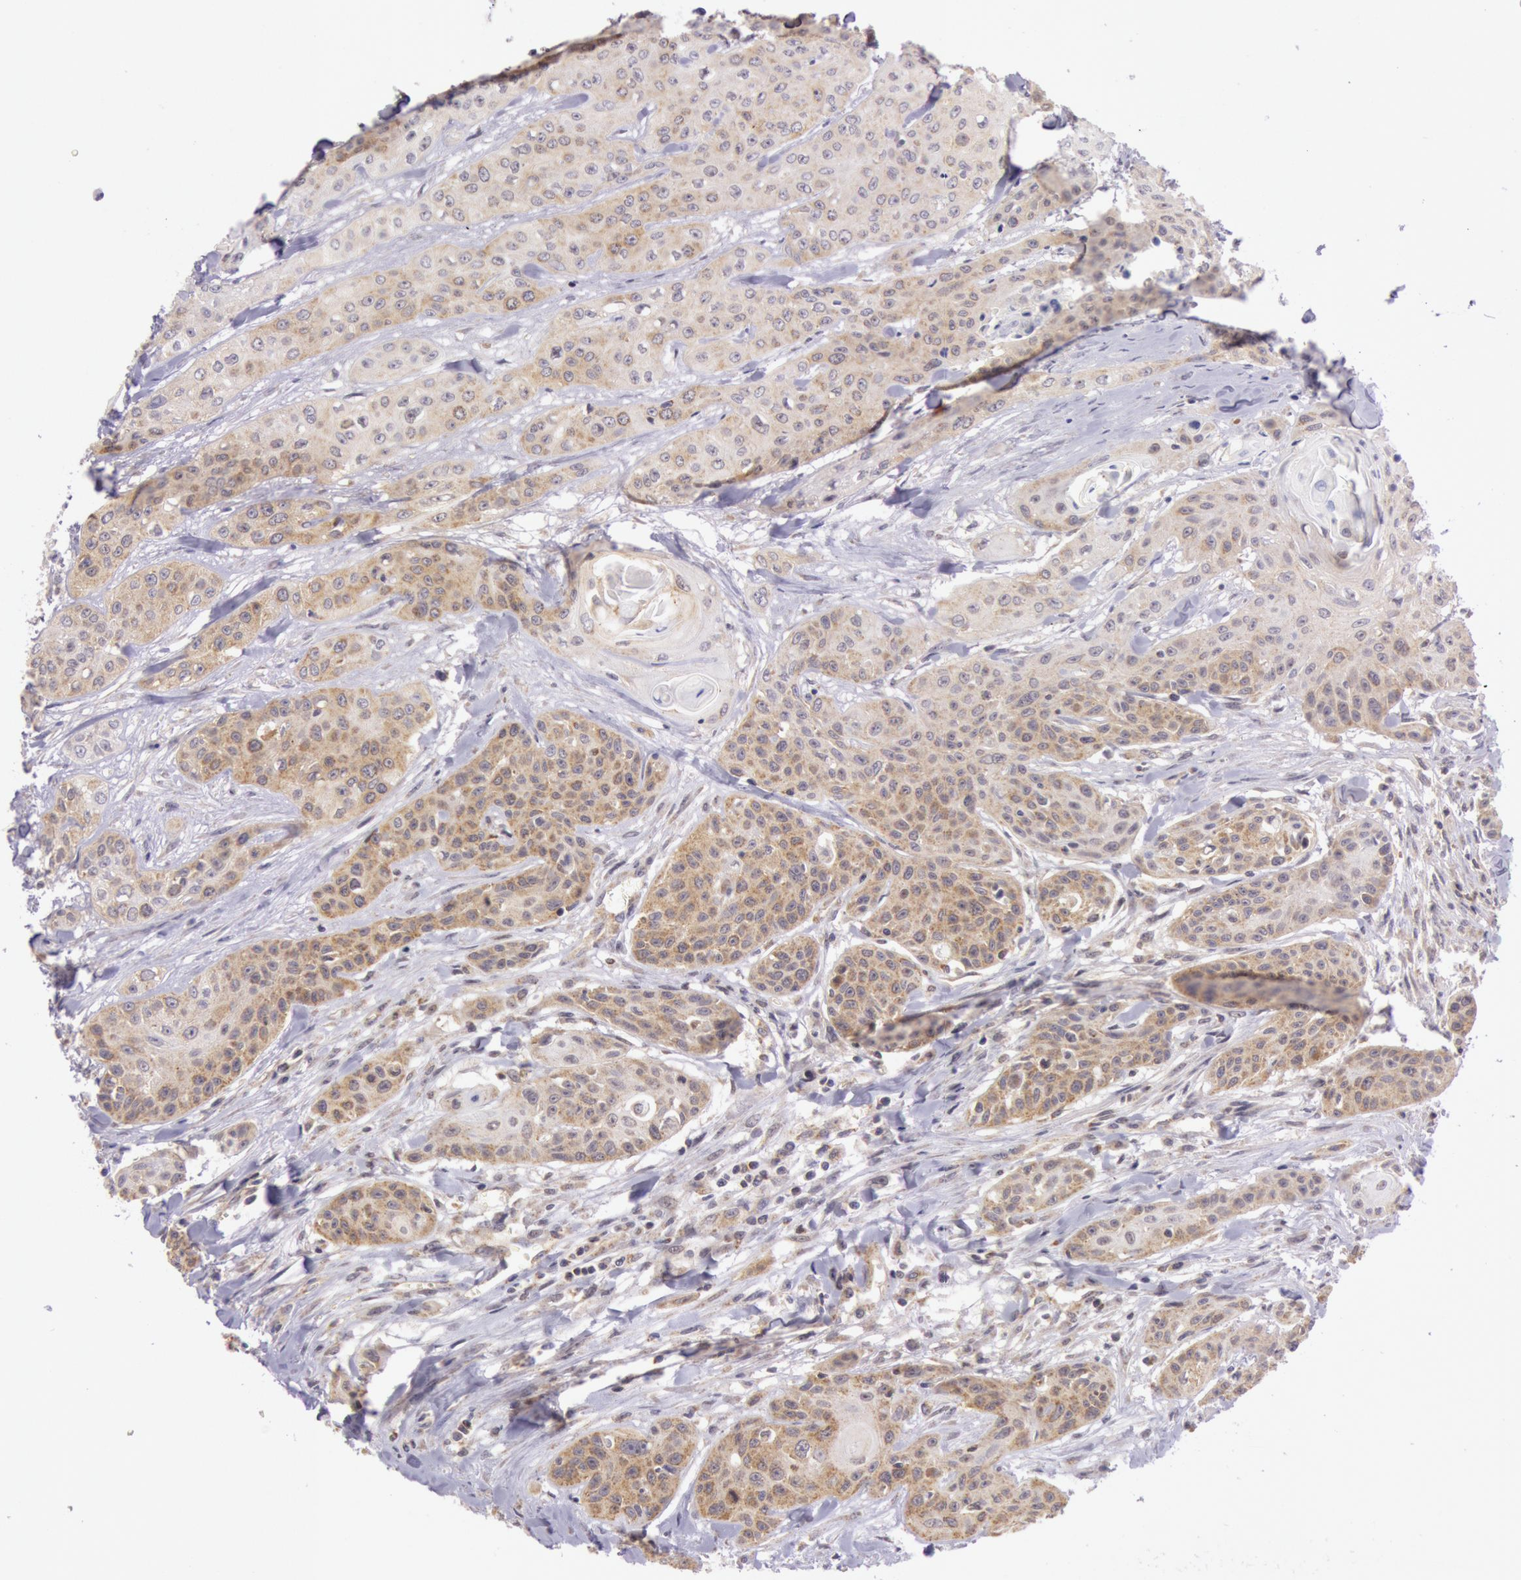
{"staining": {"intensity": "moderate", "quantity": ">75%", "location": "cytoplasmic/membranous,nuclear"}, "tissue": "head and neck cancer", "cell_type": "Tumor cells", "image_type": "cancer", "snomed": [{"axis": "morphology", "description": "Squamous cell carcinoma, NOS"}, {"axis": "morphology", "description": "Squamous cell carcinoma, metastatic, NOS"}, {"axis": "topography", "description": "Lymph node"}, {"axis": "topography", "description": "Salivary gland"}, {"axis": "topography", "description": "Head-Neck"}], "caption": "This image exhibits immunohistochemistry (IHC) staining of metastatic squamous cell carcinoma (head and neck), with medium moderate cytoplasmic/membranous and nuclear positivity in about >75% of tumor cells.", "gene": "CDK16", "patient": {"sex": "female", "age": 74}}